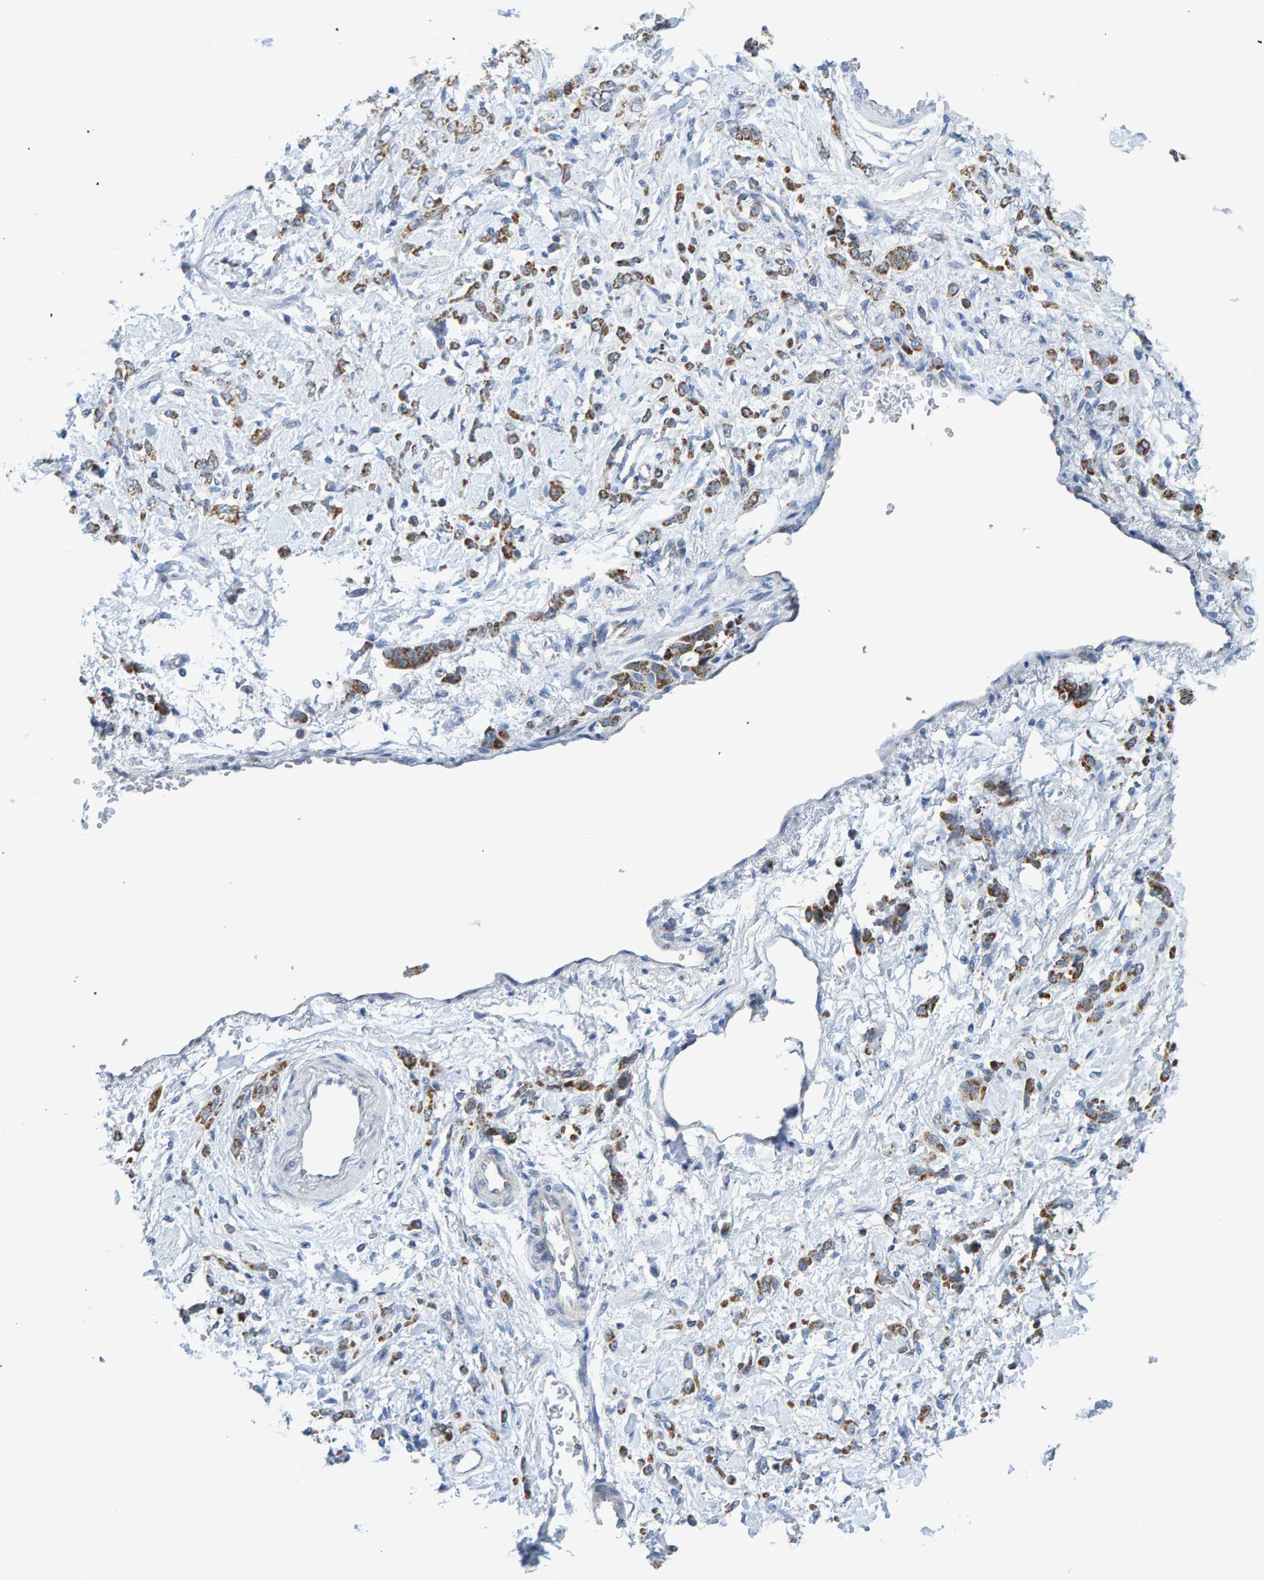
{"staining": {"intensity": "moderate", "quantity": ">75%", "location": "cytoplasmic/membranous"}, "tissue": "stomach cancer", "cell_type": "Tumor cells", "image_type": "cancer", "snomed": [{"axis": "morphology", "description": "Normal tissue, NOS"}, {"axis": "morphology", "description": "Adenocarcinoma, NOS"}, {"axis": "topography", "description": "Stomach"}], "caption": "Brown immunohistochemical staining in stomach adenocarcinoma displays moderate cytoplasmic/membranous staining in approximately >75% of tumor cells.", "gene": "MRPS7", "patient": {"sex": "male", "age": 82}}